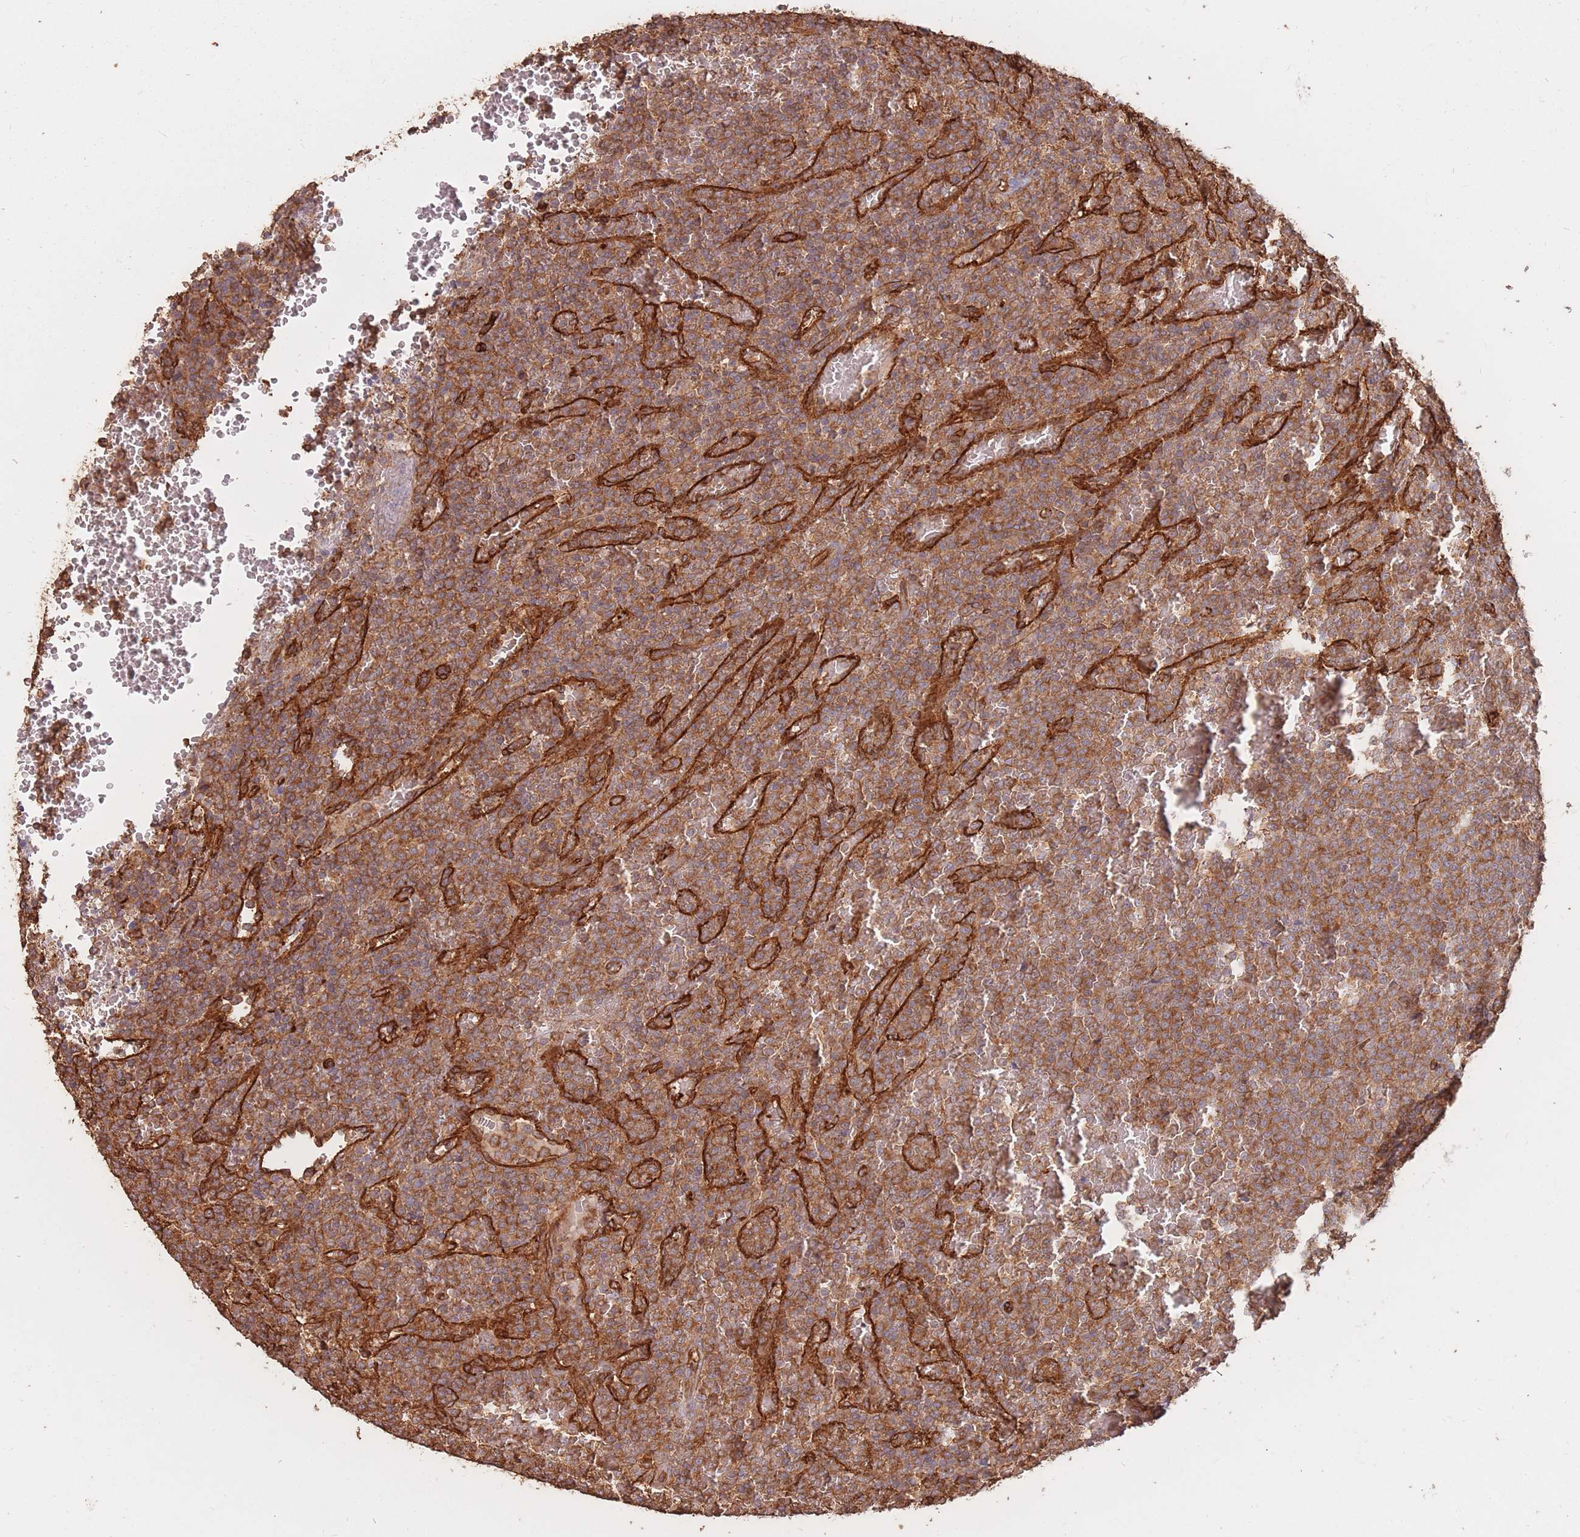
{"staining": {"intensity": "moderate", "quantity": ">75%", "location": "cytoplasmic/membranous"}, "tissue": "lymphoma", "cell_type": "Tumor cells", "image_type": "cancer", "snomed": [{"axis": "morphology", "description": "Malignant lymphoma, non-Hodgkin's type, Low grade"}, {"axis": "topography", "description": "Spleen"}], "caption": "Immunohistochemical staining of human lymphoma shows moderate cytoplasmic/membranous protein expression in approximately >75% of tumor cells.", "gene": "PLS3", "patient": {"sex": "male", "age": 60}}